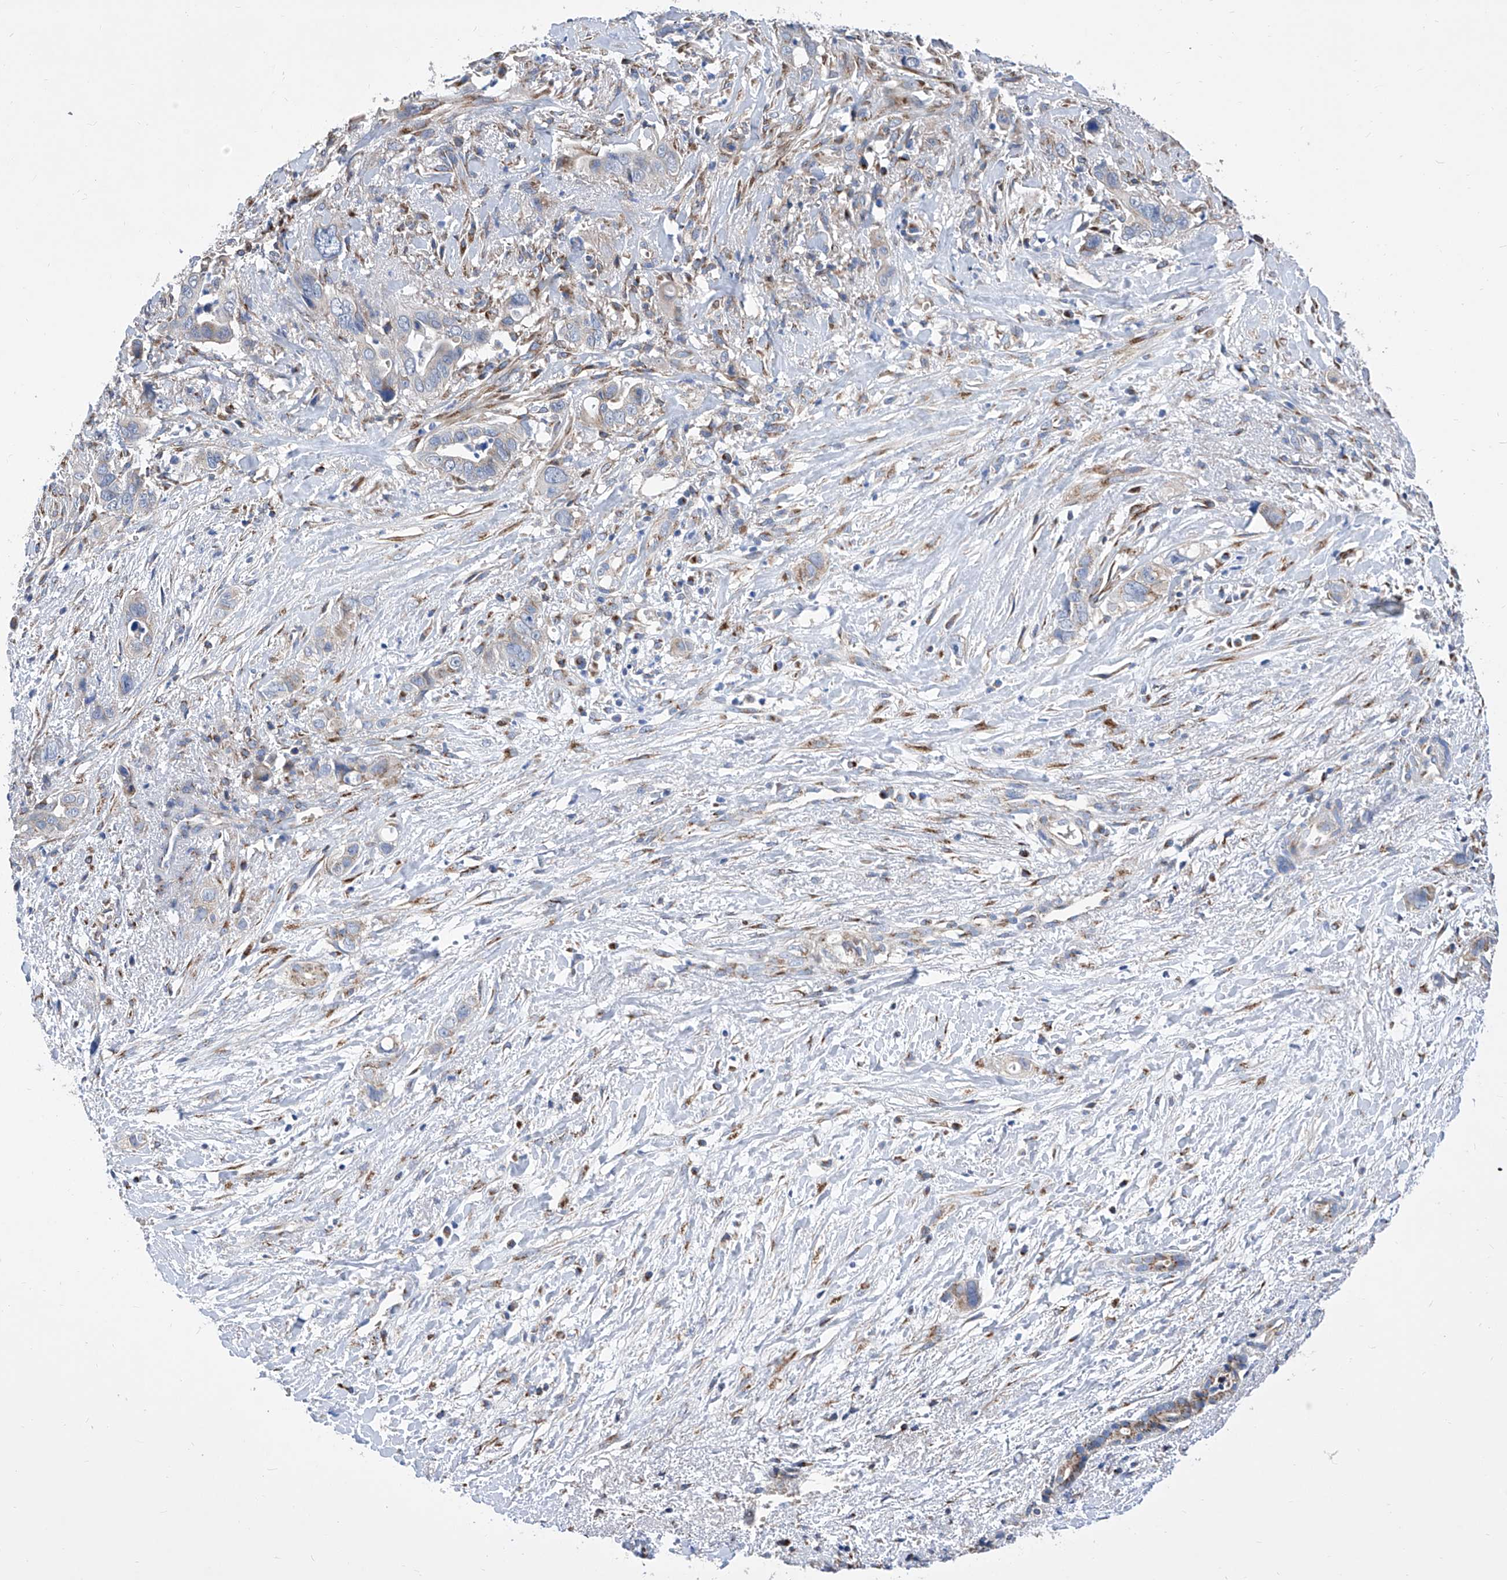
{"staining": {"intensity": "negative", "quantity": "none", "location": "none"}, "tissue": "liver cancer", "cell_type": "Tumor cells", "image_type": "cancer", "snomed": [{"axis": "morphology", "description": "Cholangiocarcinoma"}, {"axis": "topography", "description": "Liver"}], "caption": "This is an immunohistochemistry (IHC) micrograph of human liver cancer (cholangiocarcinoma). There is no expression in tumor cells.", "gene": "TJAP1", "patient": {"sex": "female", "age": 79}}